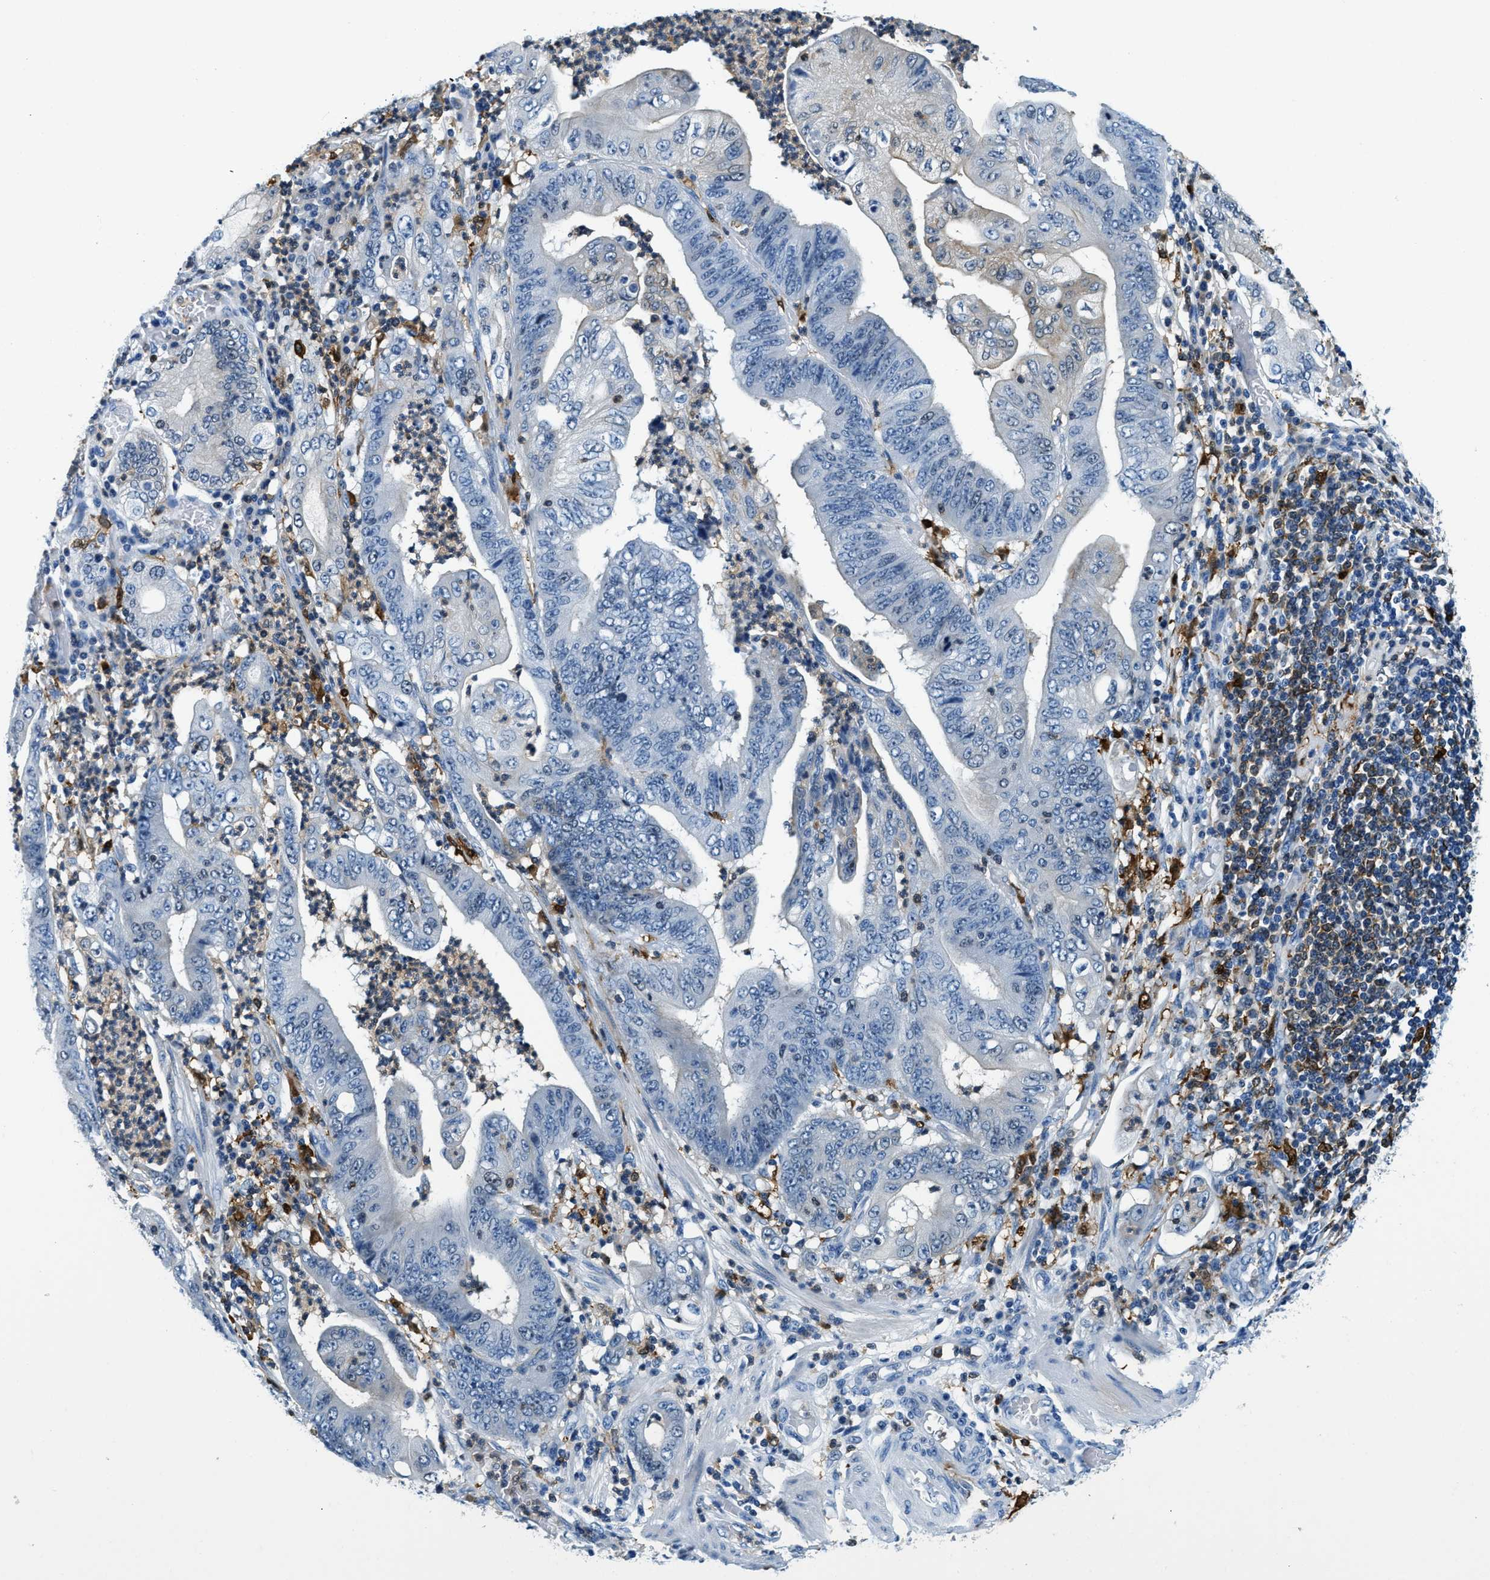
{"staining": {"intensity": "negative", "quantity": "none", "location": "none"}, "tissue": "stomach cancer", "cell_type": "Tumor cells", "image_type": "cancer", "snomed": [{"axis": "morphology", "description": "Adenocarcinoma, NOS"}, {"axis": "topography", "description": "Stomach"}], "caption": "Immunohistochemistry photomicrograph of adenocarcinoma (stomach) stained for a protein (brown), which shows no staining in tumor cells.", "gene": "CAPG", "patient": {"sex": "female", "age": 73}}